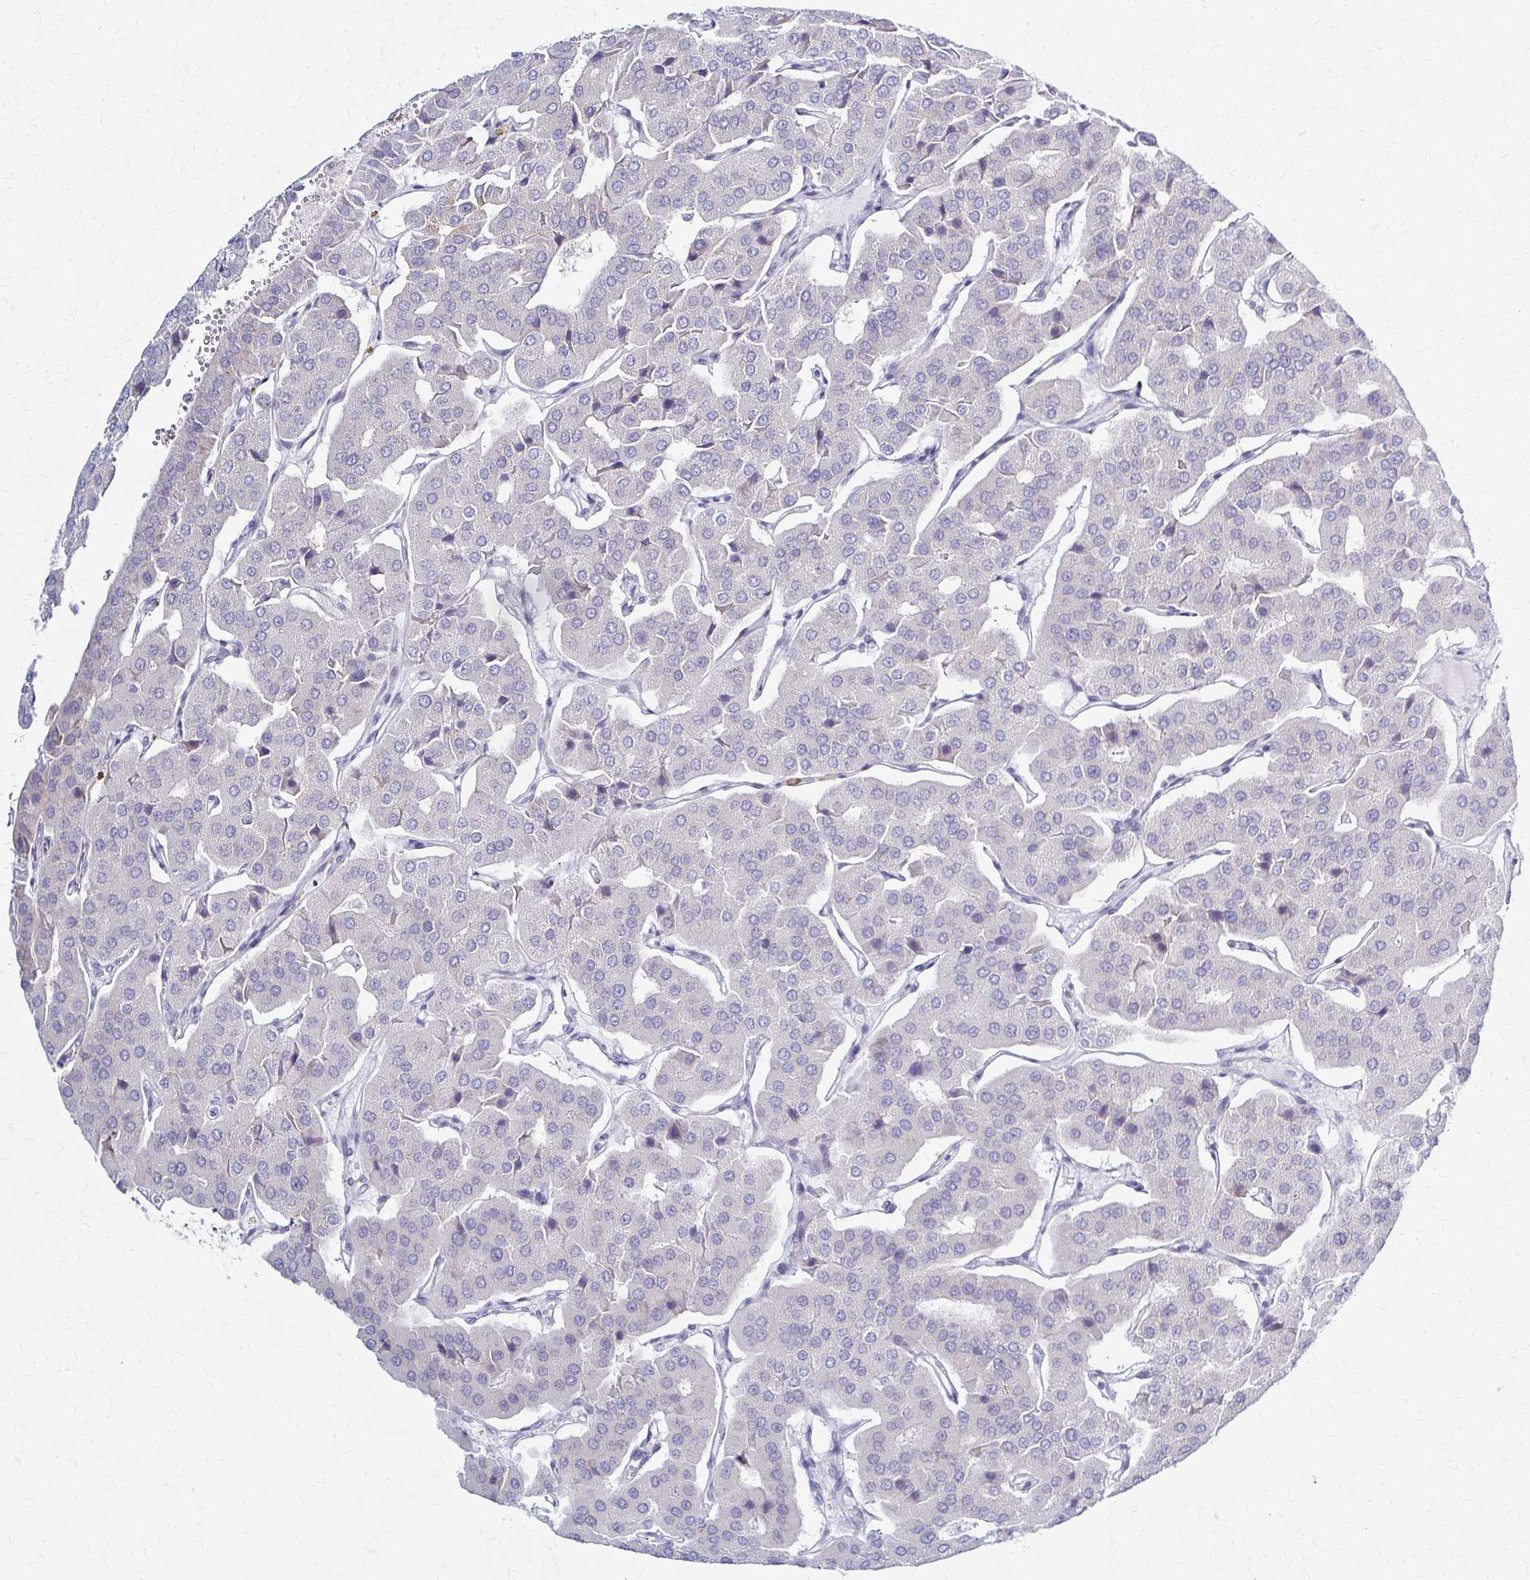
{"staining": {"intensity": "negative", "quantity": "none", "location": "none"}, "tissue": "parathyroid gland", "cell_type": "Glandular cells", "image_type": "normal", "snomed": [{"axis": "morphology", "description": "Normal tissue, NOS"}, {"axis": "morphology", "description": "Adenoma, NOS"}, {"axis": "topography", "description": "Parathyroid gland"}], "caption": "Protein analysis of unremarkable parathyroid gland shows no significant positivity in glandular cells. The staining is performed using DAB (3,3'-diaminobenzidine) brown chromogen with nuclei counter-stained in using hematoxylin.", "gene": "PRKRA", "patient": {"sex": "female", "age": 86}}